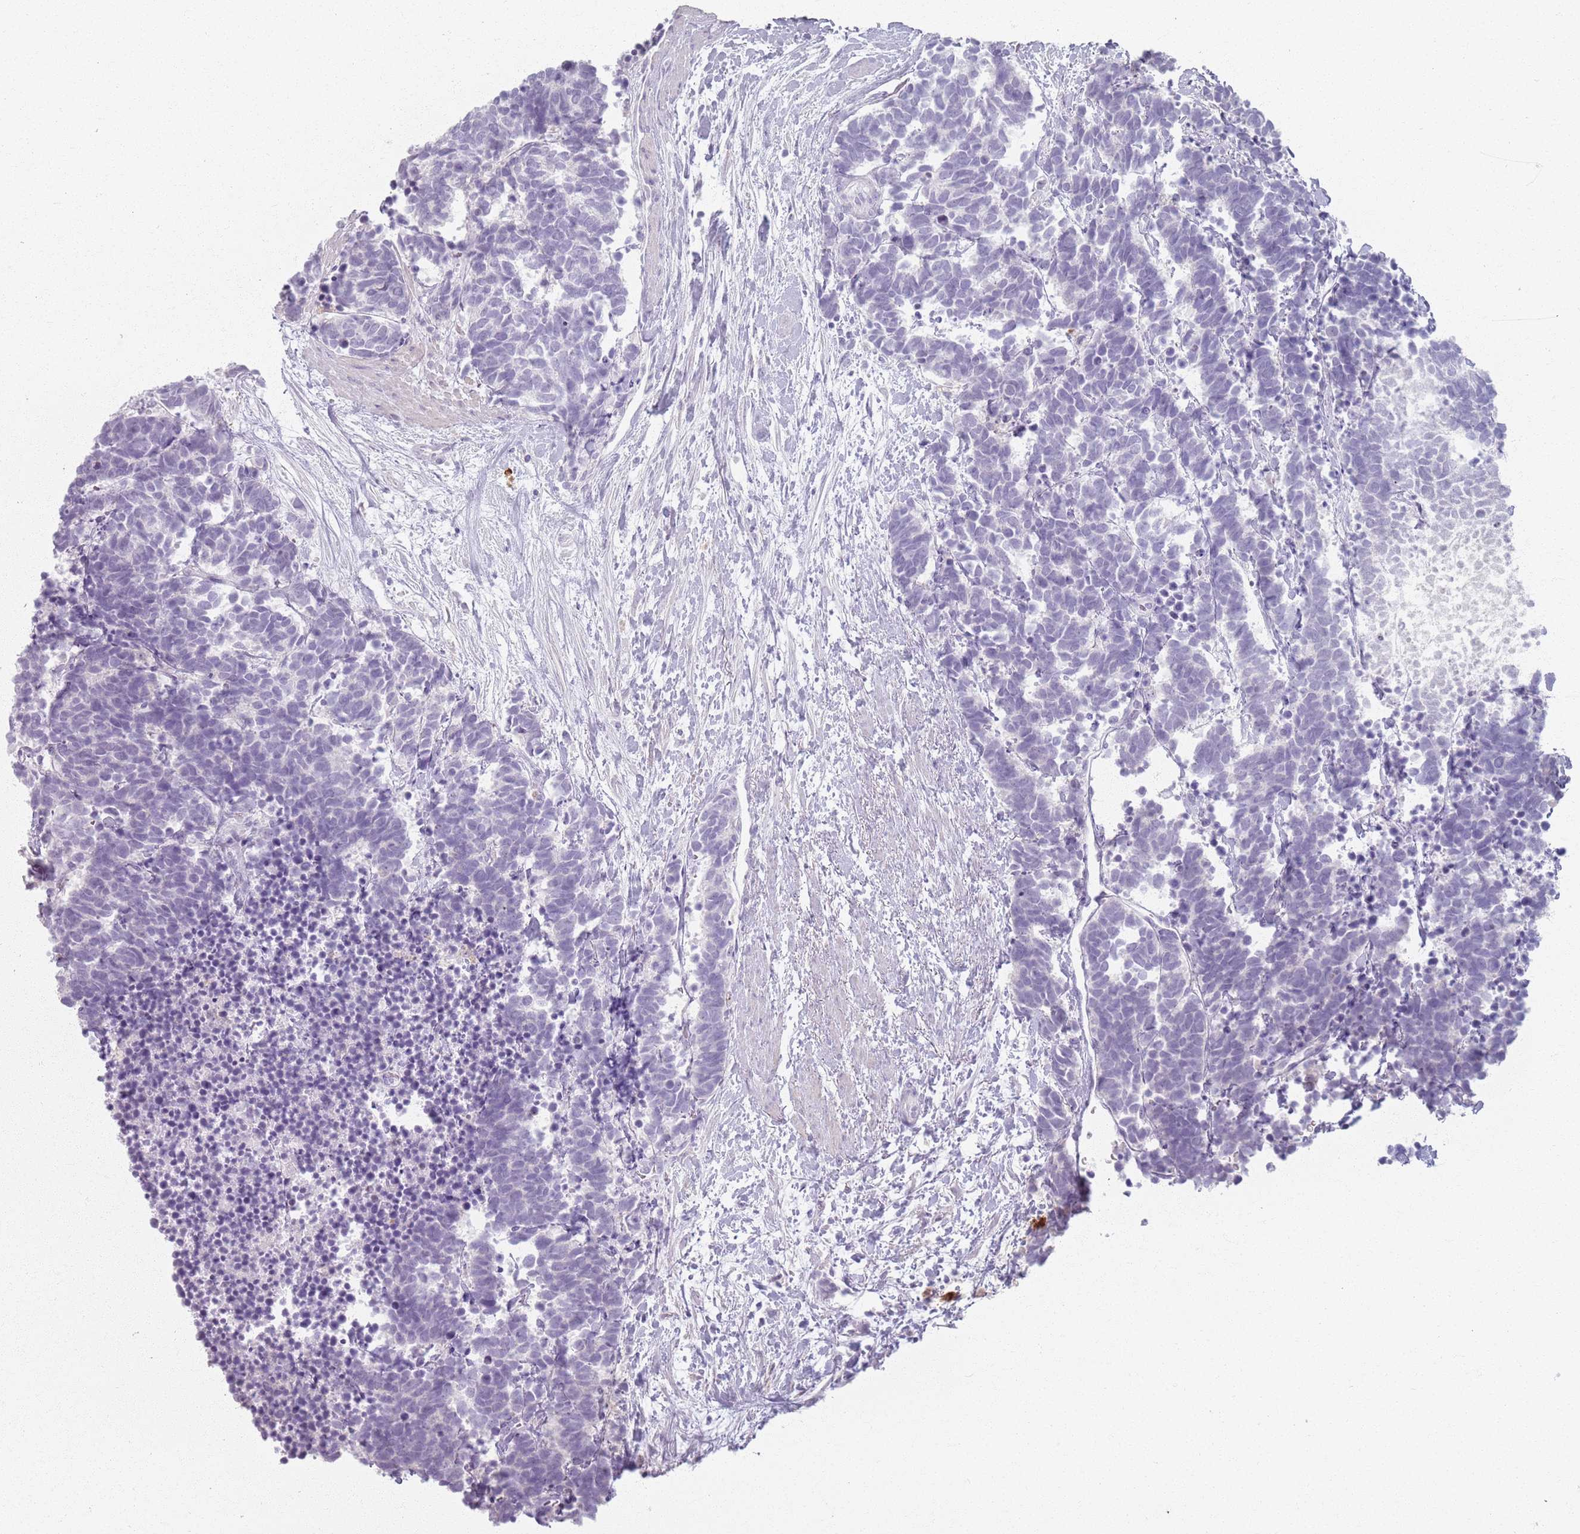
{"staining": {"intensity": "negative", "quantity": "none", "location": "none"}, "tissue": "carcinoid", "cell_type": "Tumor cells", "image_type": "cancer", "snomed": [{"axis": "morphology", "description": "Carcinoma, NOS"}, {"axis": "morphology", "description": "Carcinoid, malignant, NOS"}, {"axis": "topography", "description": "Prostate"}], "caption": "The immunohistochemistry (IHC) micrograph has no significant staining in tumor cells of carcinoid tissue.", "gene": "GDPGP1", "patient": {"sex": "male", "age": 57}}